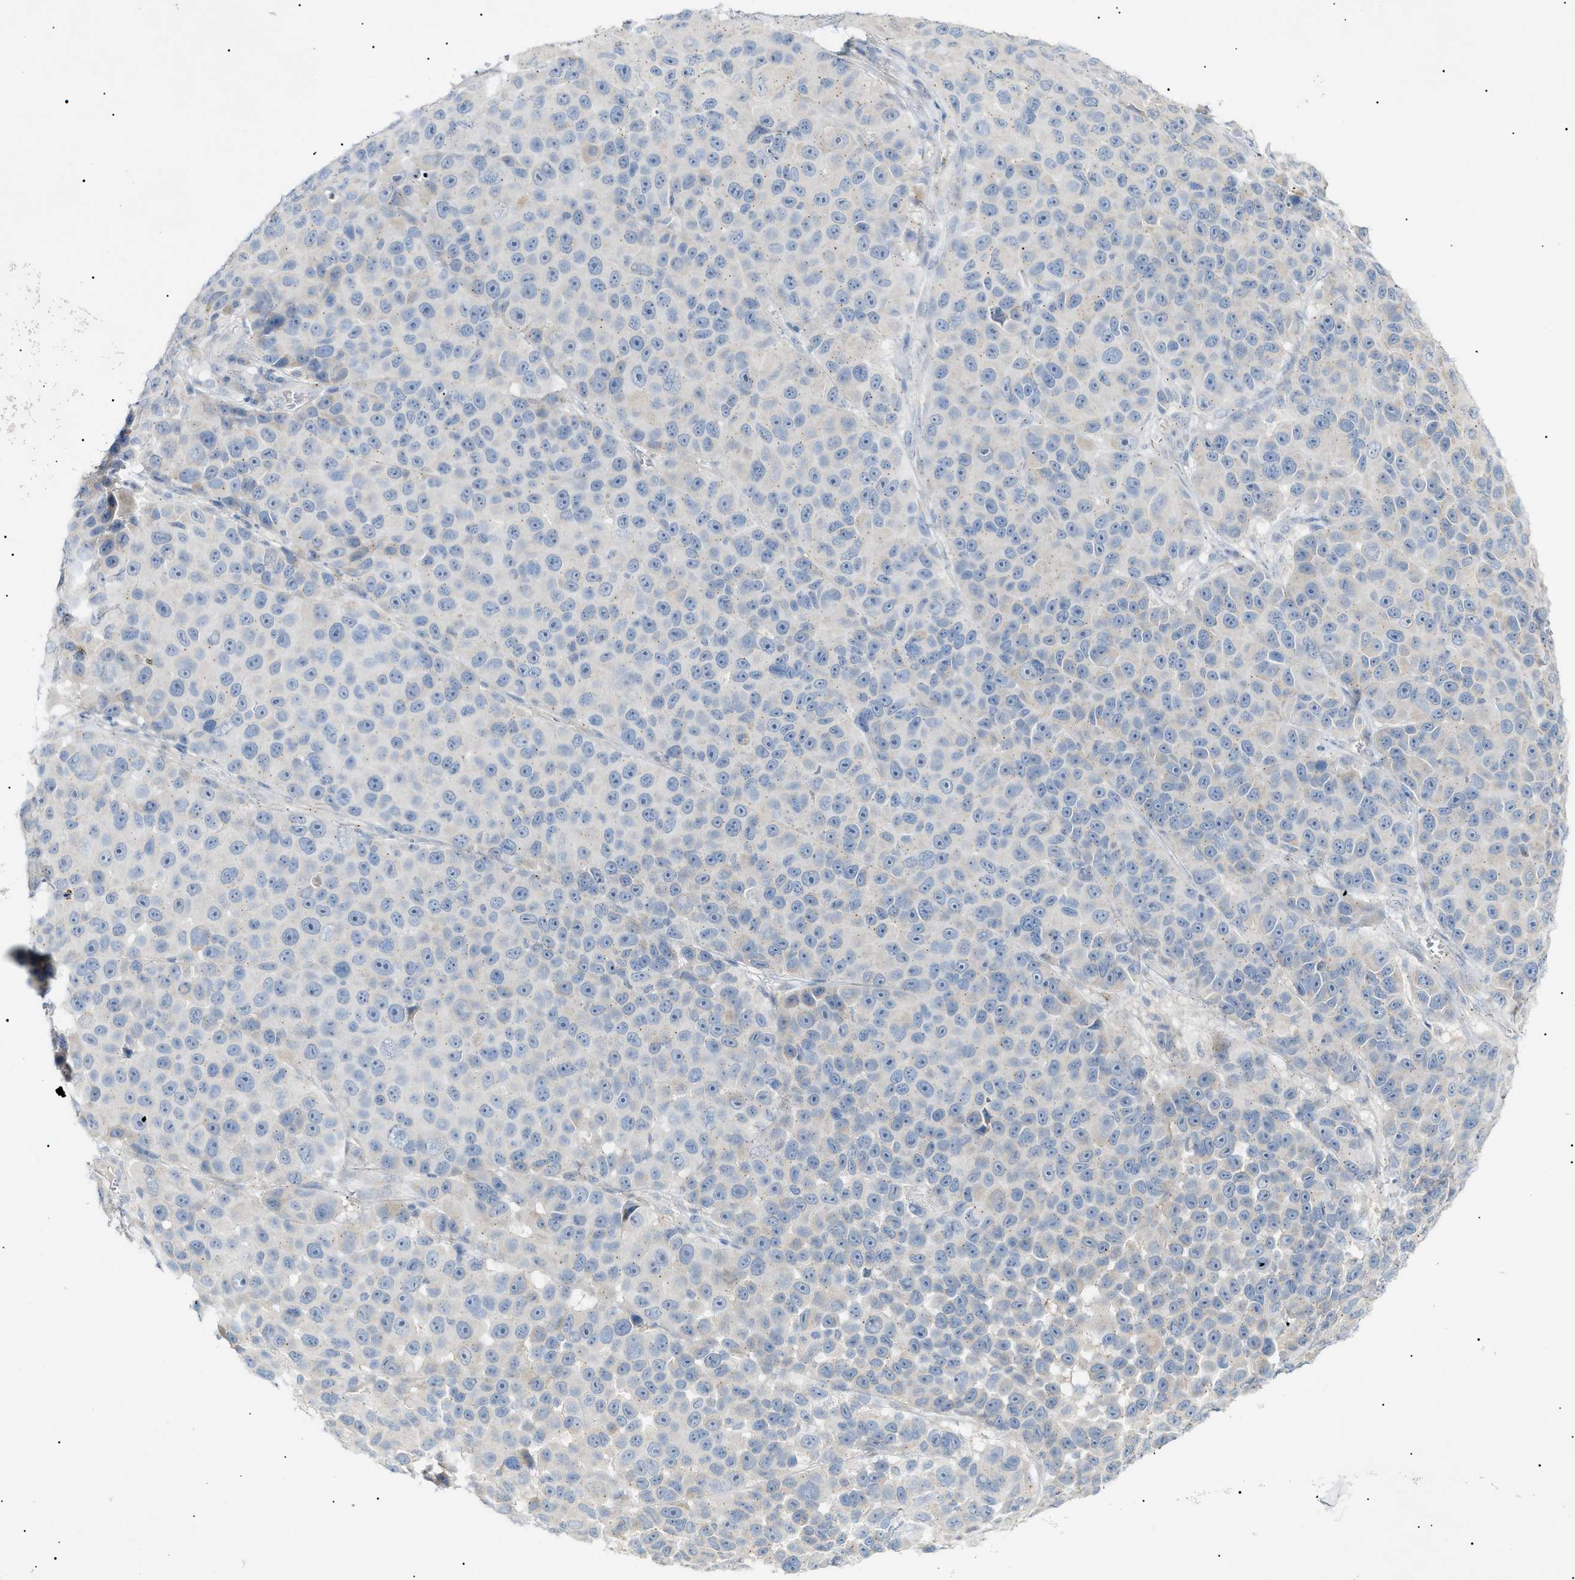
{"staining": {"intensity": "negative", "quantity": "none", "location": "none"}, "tissue": "melanoma", "cell_type": "Tumor cells", "image_type": "cancer", "snomed": [{"axis": "morphology", "description": "Malignant melanoma, NOS"}, {"axis": "topography", "description": "Skin"}], "caption": "High power microscopy micrograph of an immunohistochemistry (IHC) image of melanoma, revealing no significant positivity in tumor cells.", "gene": "SLC25A31", "patient": {"sex": "male", "age": 53}}